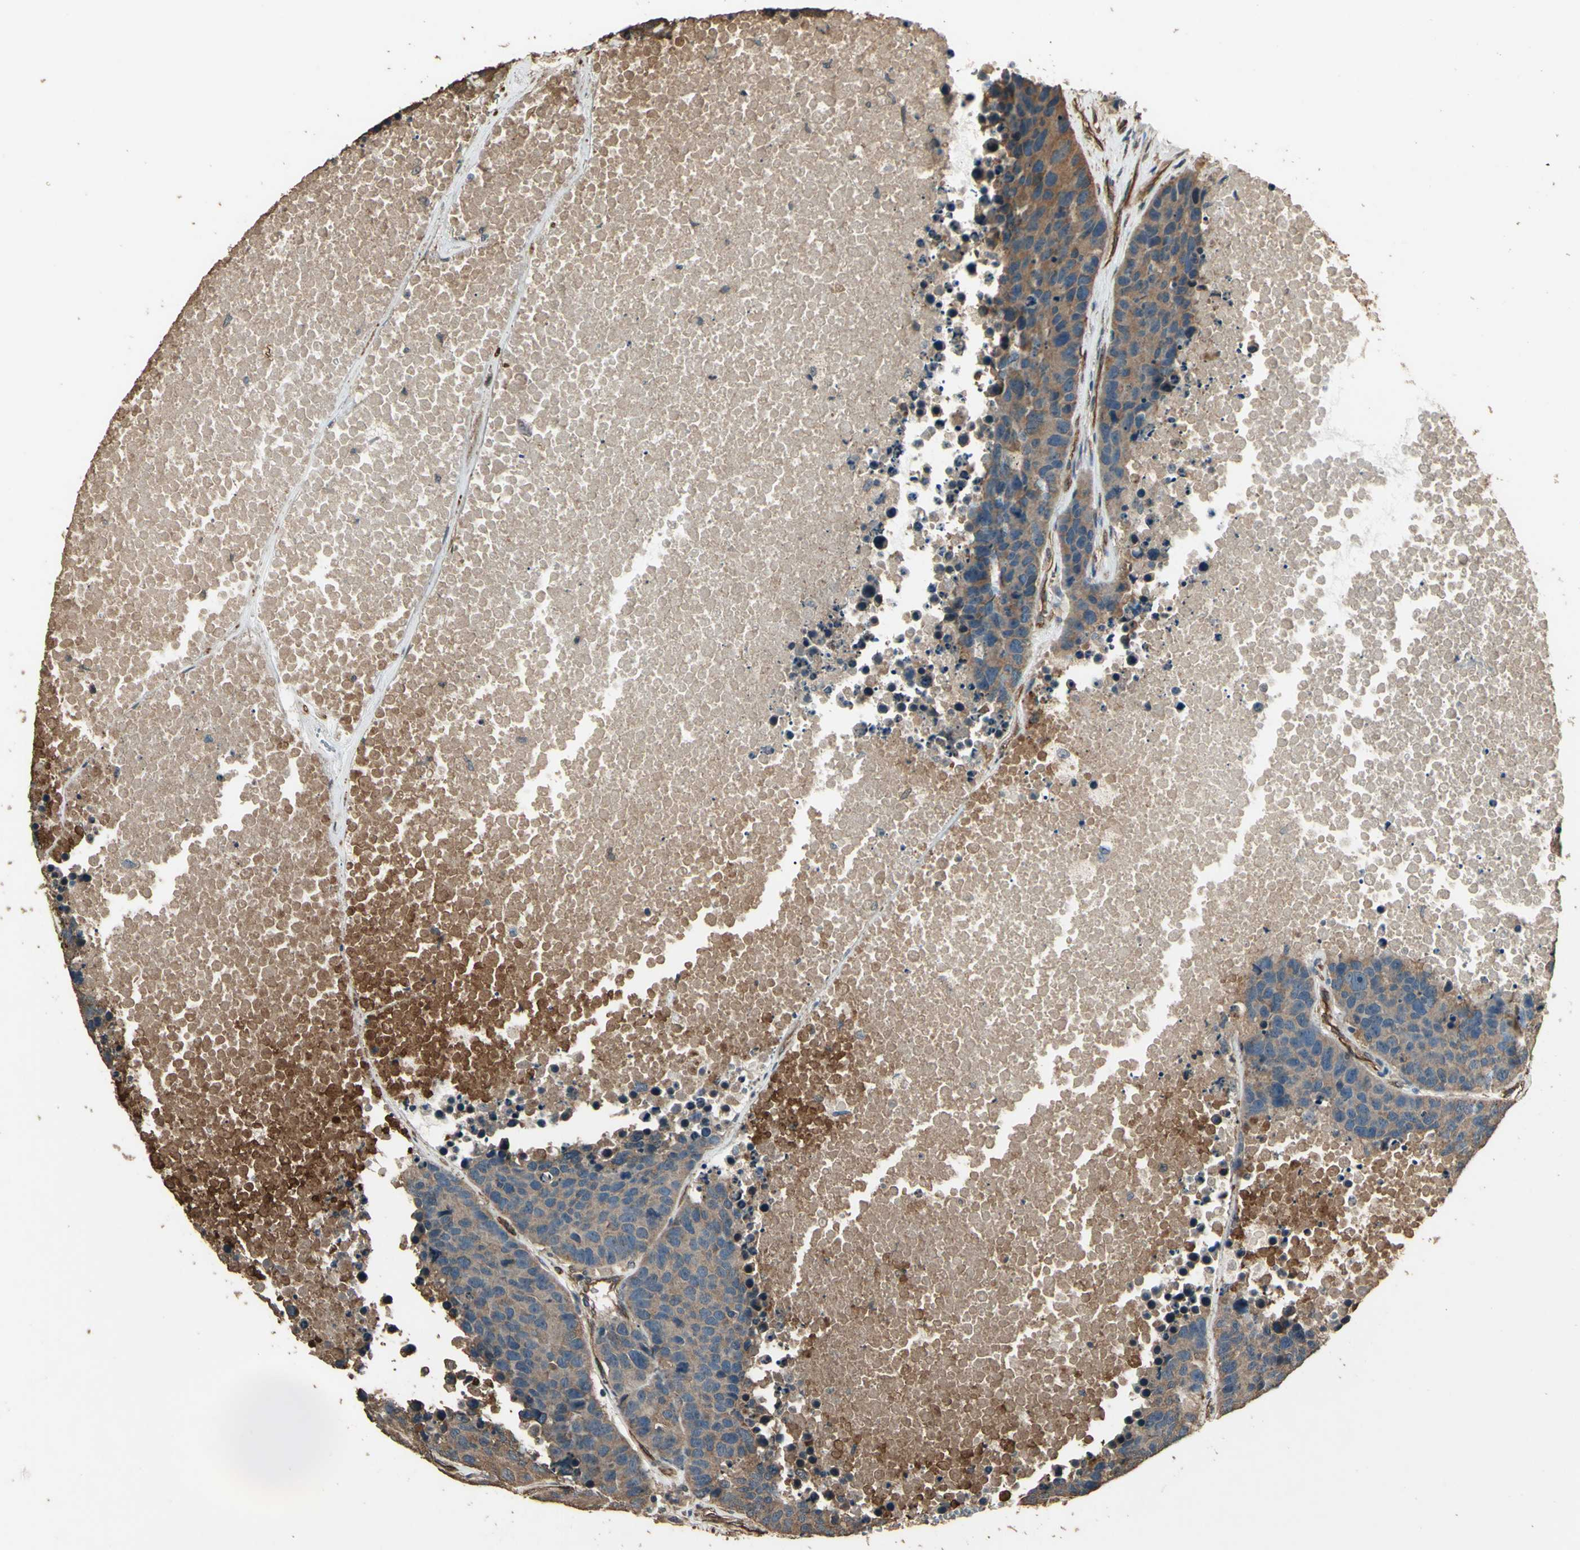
{"staining": {"intensity": "moderate", "quantity": ">75%", "location": "cytoplasmic/membranous"}, "tissue": "carcinoid", "cell_type": "Tumor cells", "image_type": "cancer", "snomed": [{"axis": "morphology", "description": "Carcinoid, malignant, NOS"}, {"axis": "topography", "description": "Lung"}], "caption": "Immunohistochemistry of human carcinoid (malignant) reveals medium levels of moderate cytoplasmic/membranous staining in about >75% of tumor cells.", "gene": "TSPO", "patient": {"sex": "male", "age": 60}}